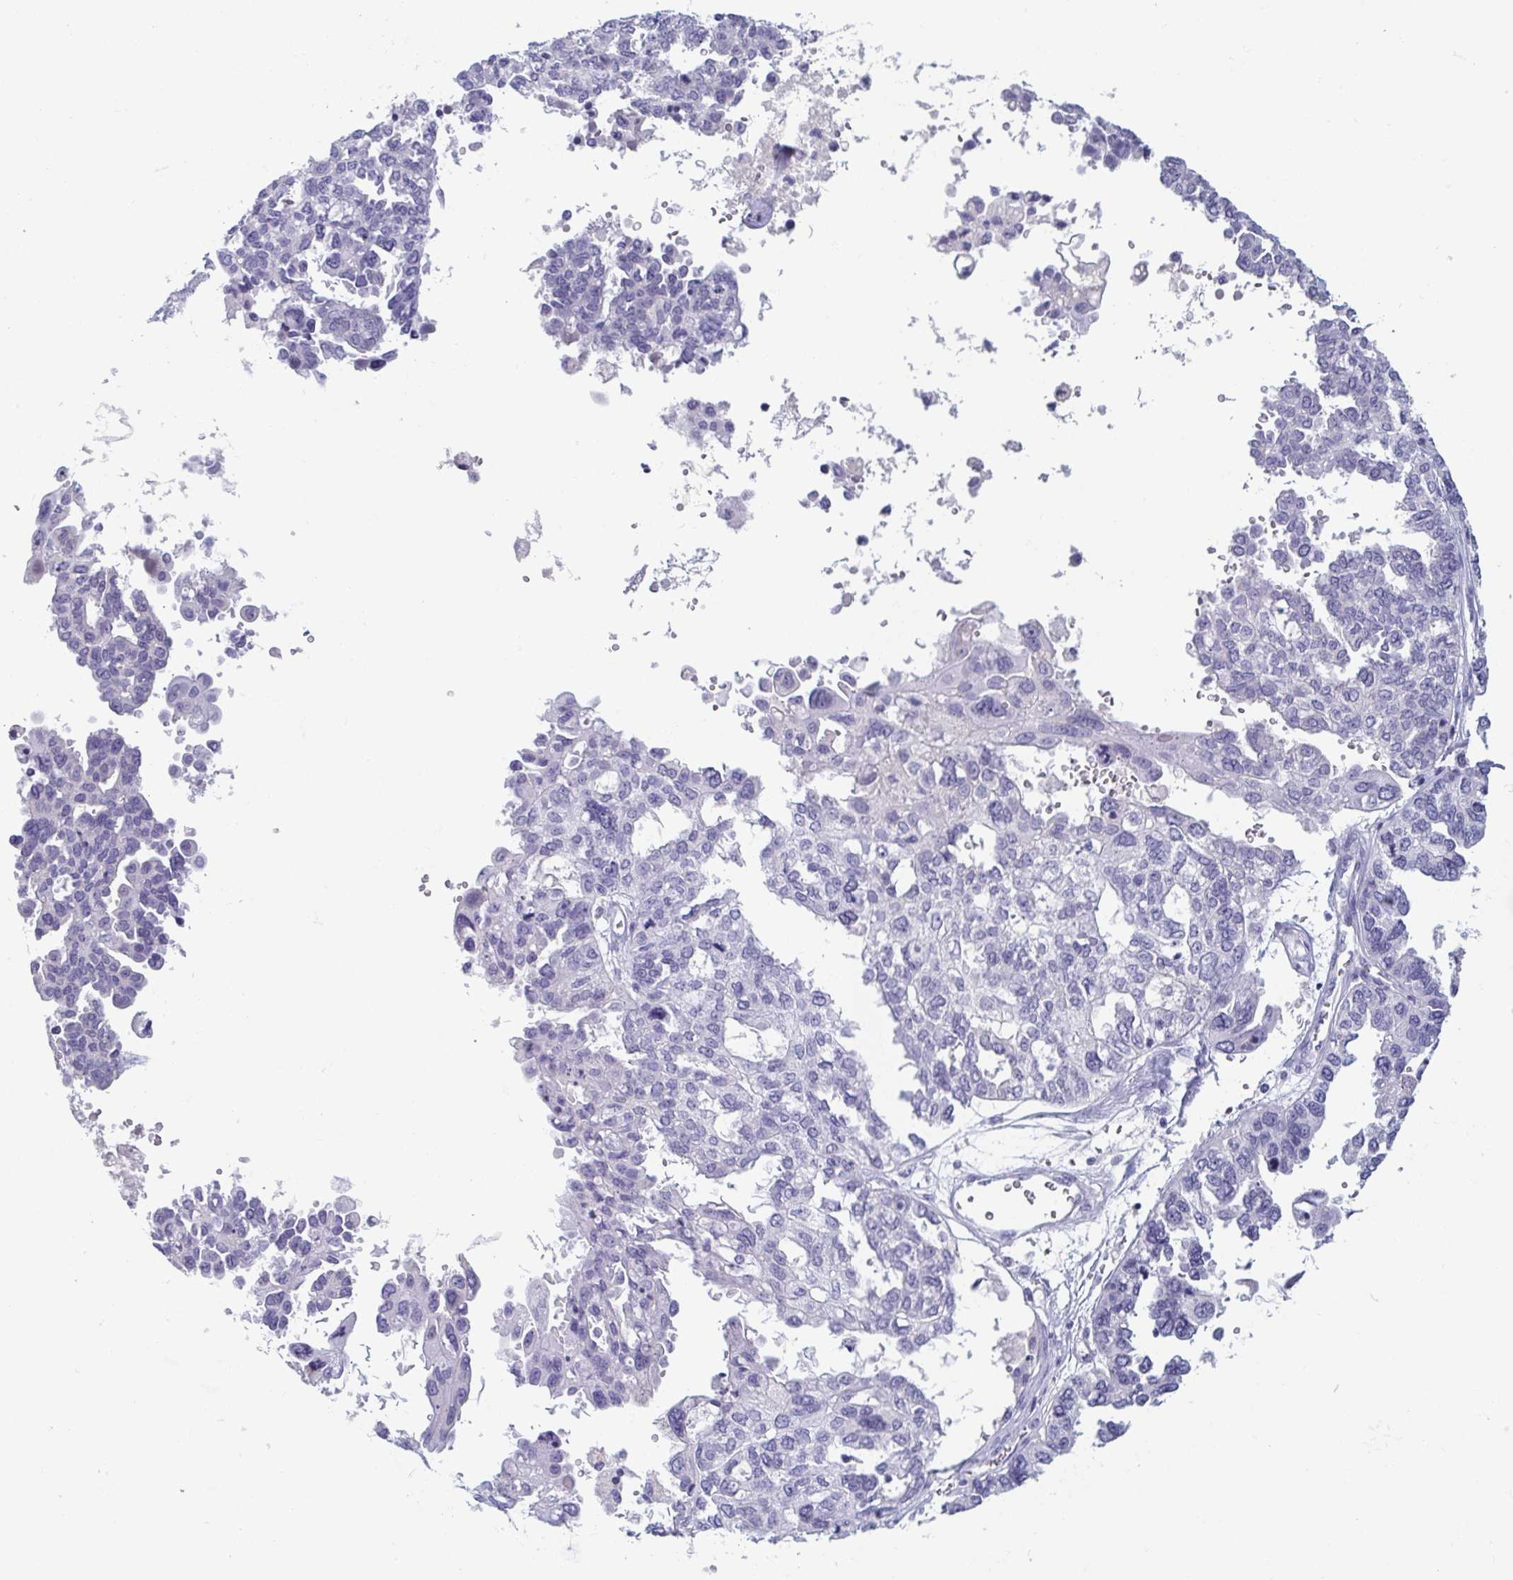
{"staining": {"intensity": "negative", "quantity": "none", "location": "none"}, "tissue": "ovarian cancer", "cell_type": "Tumor cells", "image_type": "cancer", "snomed": [{"axis": "morphology", "description": "Cystadenocarcinoma, serous, NOS"}, {"axis": "topography", "description": "Ovary"}], "caption": "This is an immunohistochemistry (IHC) histopathology image of ovarian cancer (serous cystadenocarcinoma). There is no expression in tumor cells.", "gene": "ITLN1", "patient": {"sex": "female", "age": 53}}